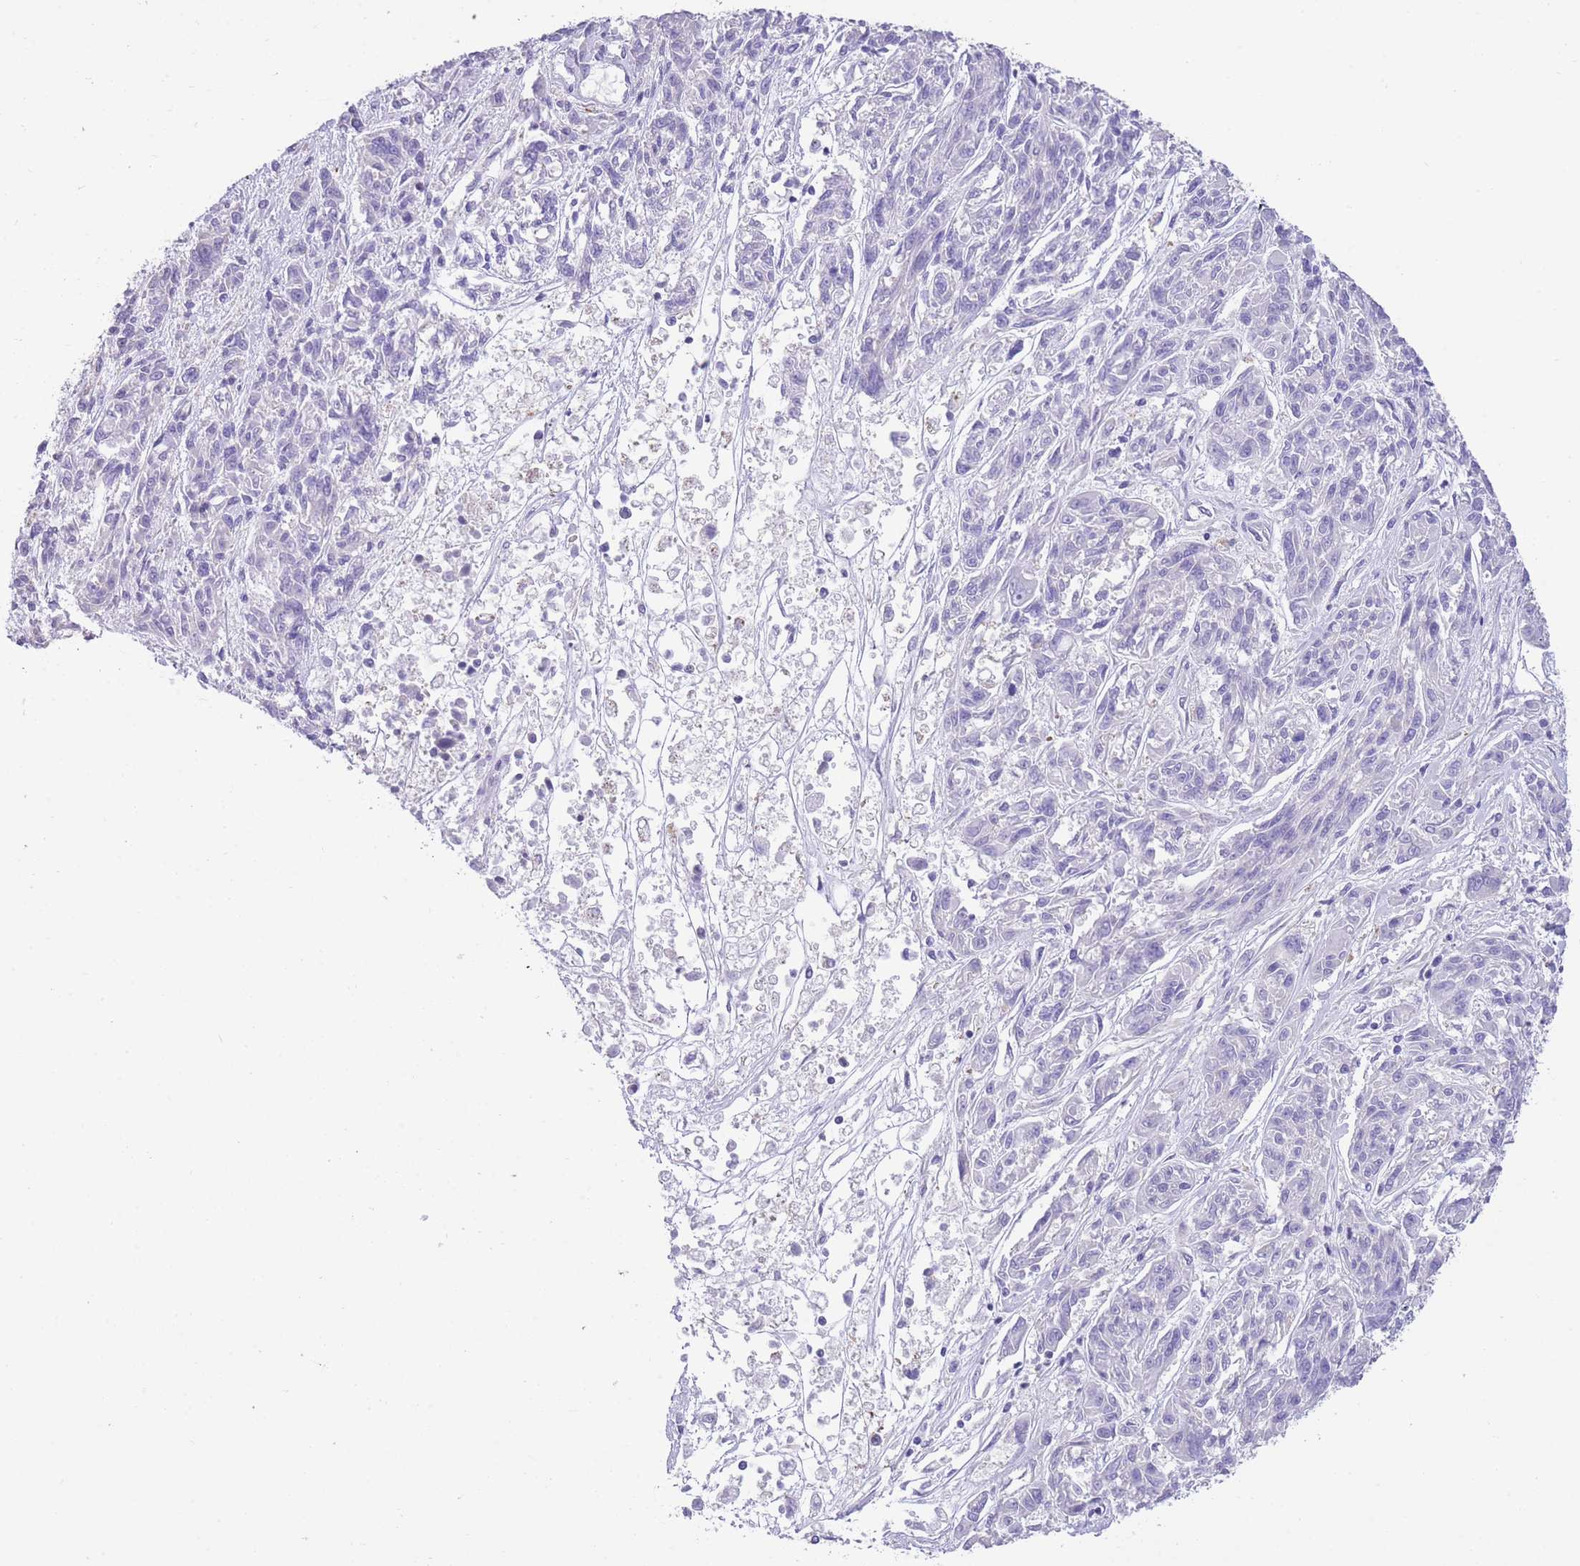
{"staining": {"intensity": "negative", "quantity": "none", "location": "none"}, "tissue": "melanoma", "cell_type": "Tumor cells", "image_type": "cancer", "snomed": [{"axis": "morphology", "description": "Malignant melanoma, NOS"}, {"axis": "topography", "description": "Skin"}], "caption": "This image is of malignant melanoma stained with IHC to label a protein in brown with the nuclei are counter-stained blue. There is no expression in tumor cells.", "gene": "RHOU", "patient": {"sex": "male", "age": 53}}